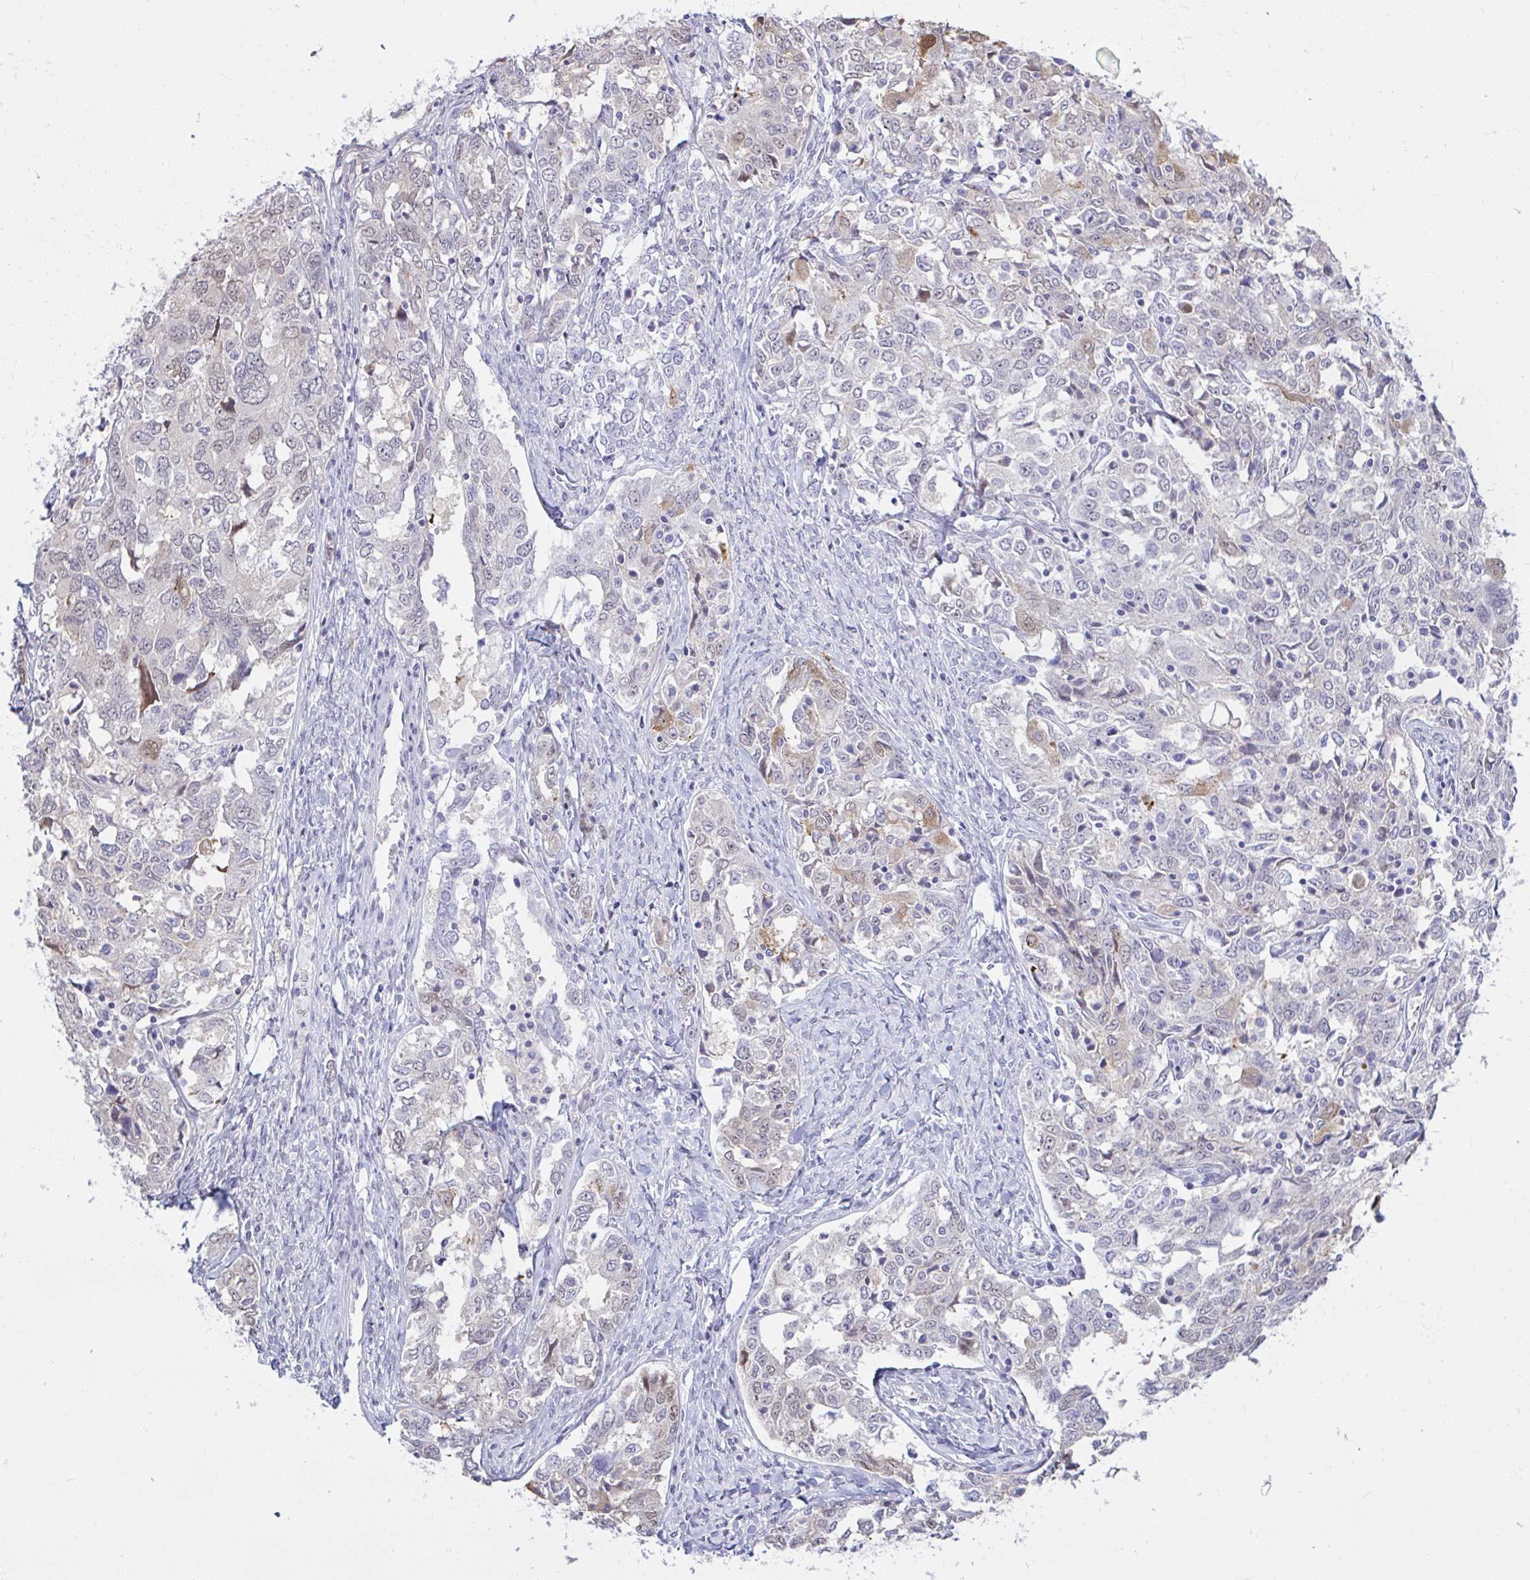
{"staining": {"intensity": "weak", "quantity": "<25%", "location": "cytoplasmic/membranous,nuclear"}, "tissue": "ovarian cancer", "cell_type": "Tumor cells", "image_type": "cancer", "snomed": [{"axis": "morphology", "description": "Carcinoma, endometroid"}, {"axis": "topography", "description": "Ovary"}], "caption": "A photomicrograph of ovarian cancer stained for a protein exhibits no brown staining in tumor cells.", "gene": "ZNF485", "patient": {"sex": "female", "age": 62}}